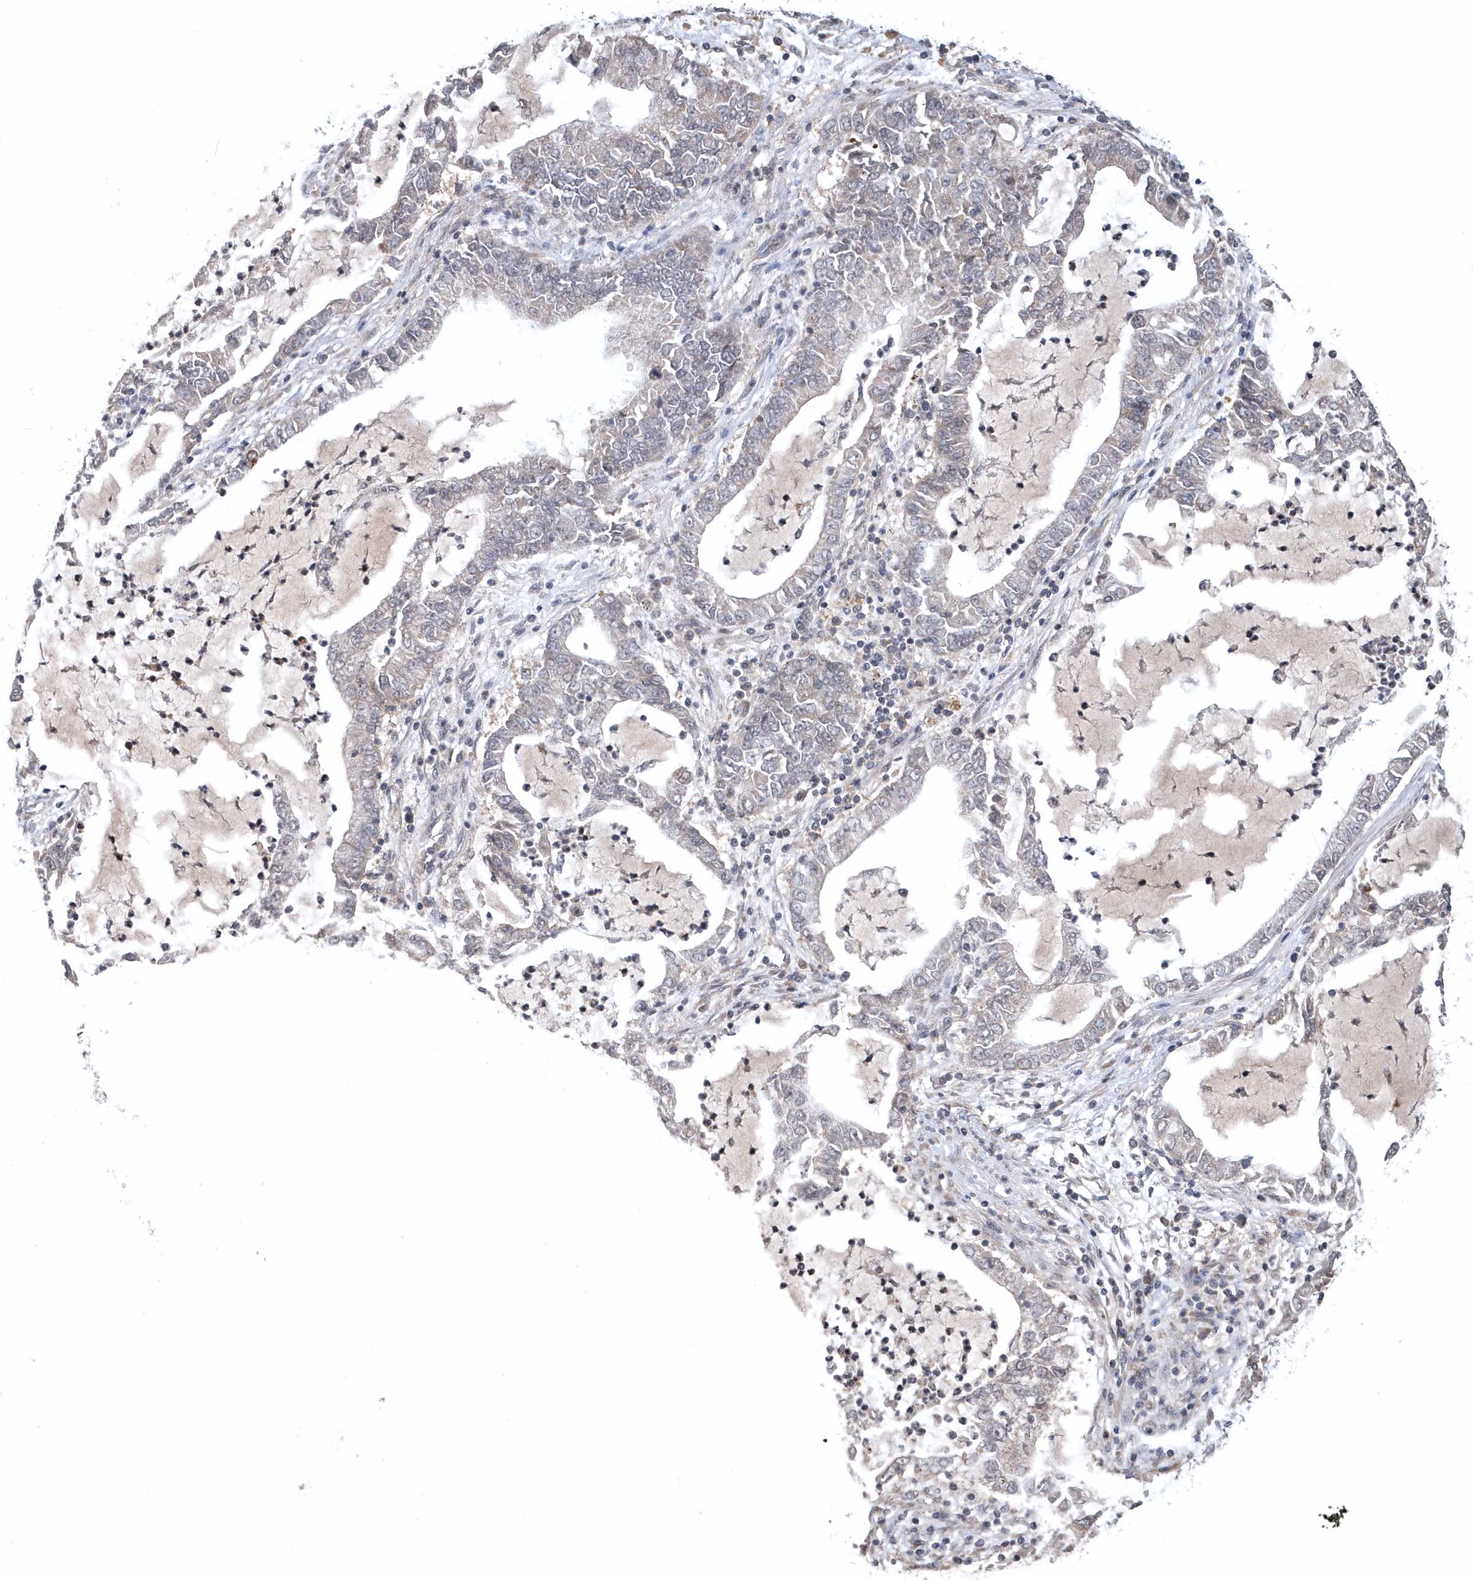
{"staining": {"intensity": "negative", "quantity": "none", "location": "none"}, "tissue": "lung cancer", "cell_type": "Tumor cells", "image_type": "cancer", "snomed": [{"axis": "morphology", "description": "Adenocarcinoma, NOS"}, {"axis": "topography", "description": "Lung"}], "caption": "DAB immunohistochemical staining of human lung adenocarcinoma shows no significant staining in tumor cells.", "gene": "HMGCS1", "patient": {"sex": "female", "age": 51}}